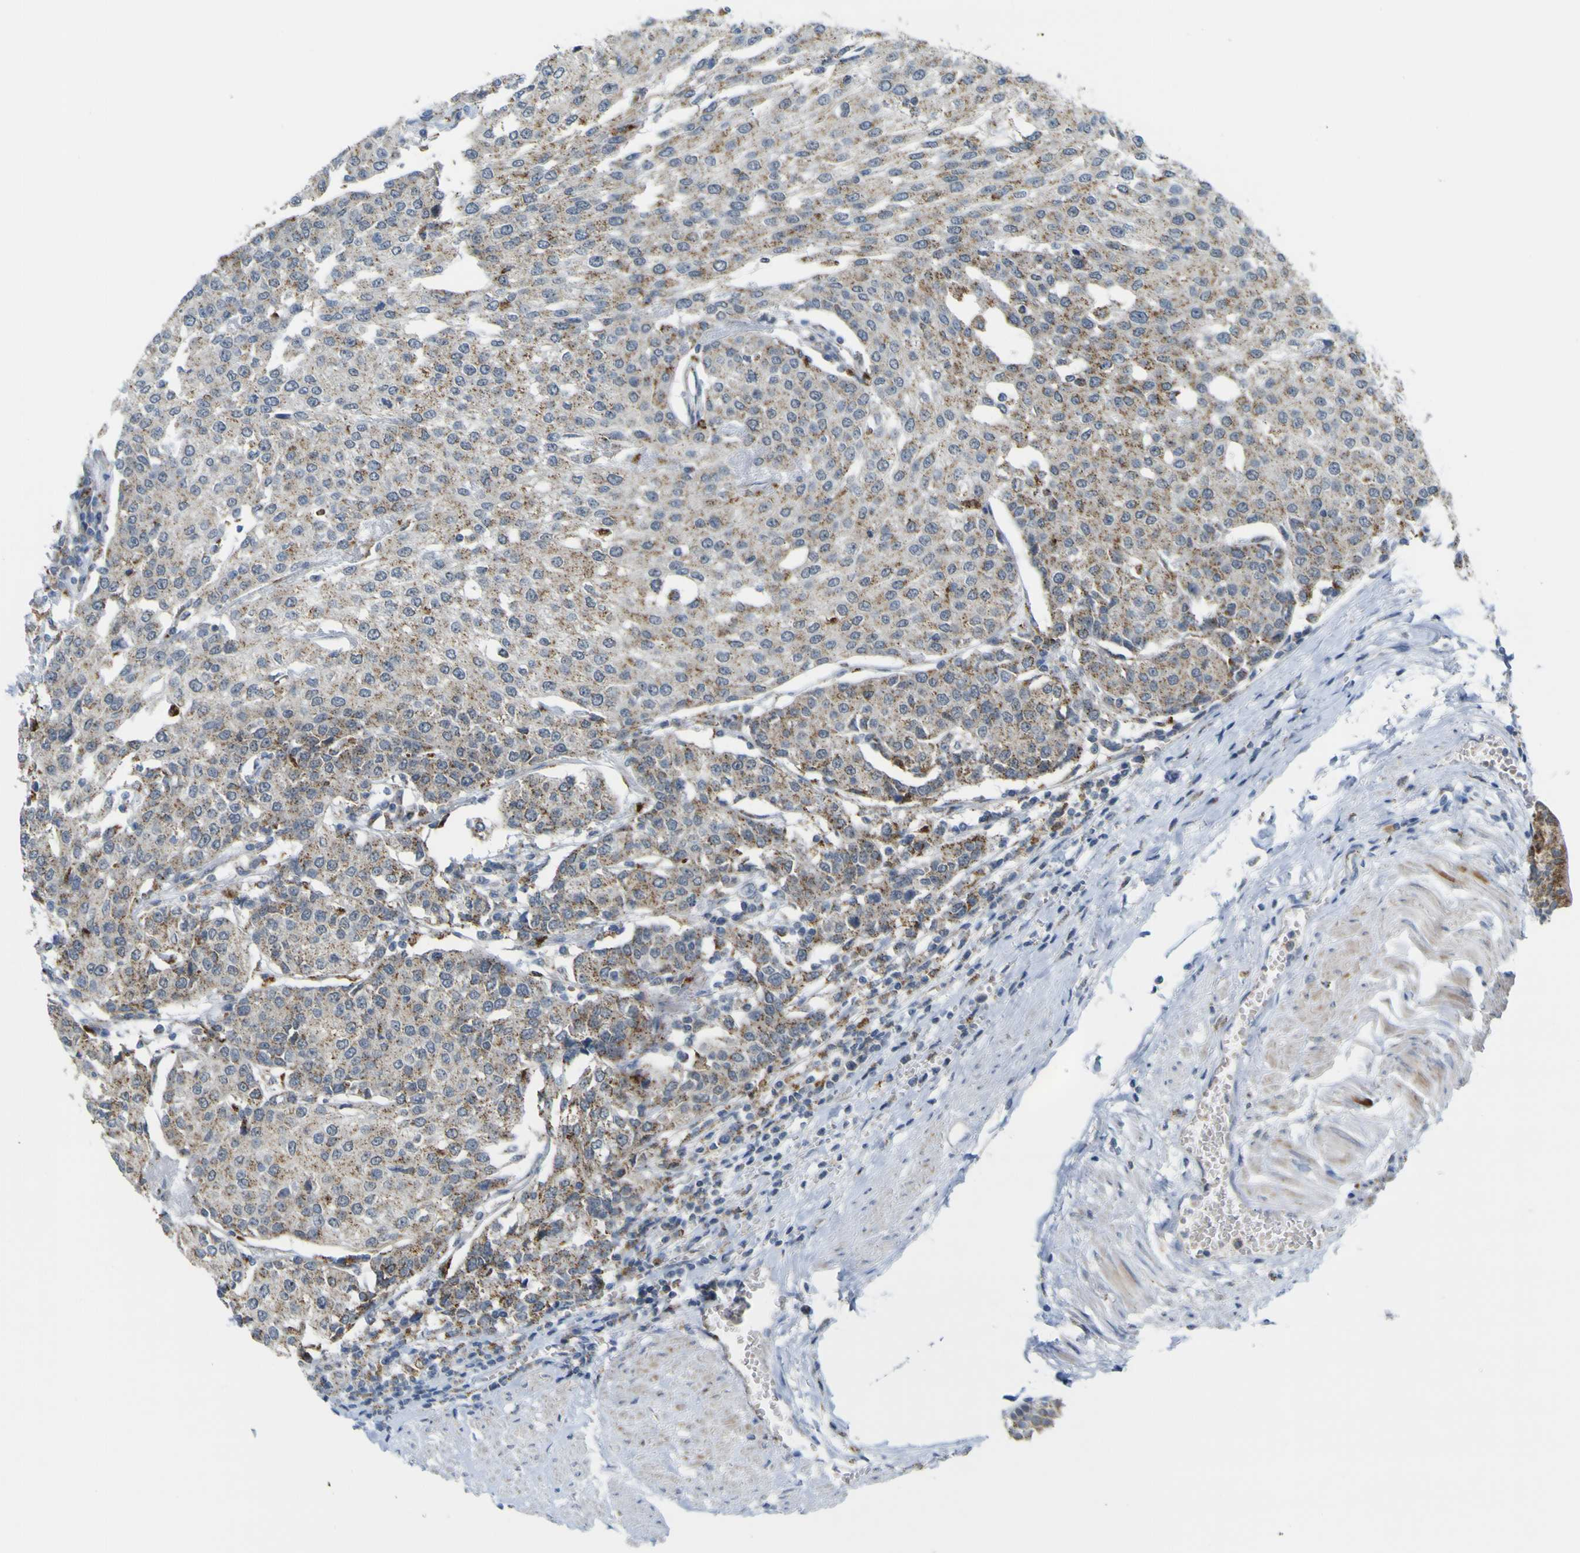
{"staining": {"intensity": "weak", "quantity": "25%-75%", "location": "cytoplasmic/membranous"}, "tissue": "urothelial cancer", "cell_type": "Tumor cells", "image_type": "cancer", "snomed": [{"axis": "morphology", "description": "Urothelial carcinoma, High grade"}, {"axis": "topography", "description": "Urinary bladder"}], "caption": "A brown stain labels weak cytoplasmic/membranous positivity of a protein in high-grade urothelial carcinoma tumor cells.", "gene": "ACBD5", "patient": {"sex": "female", "age": 85}}